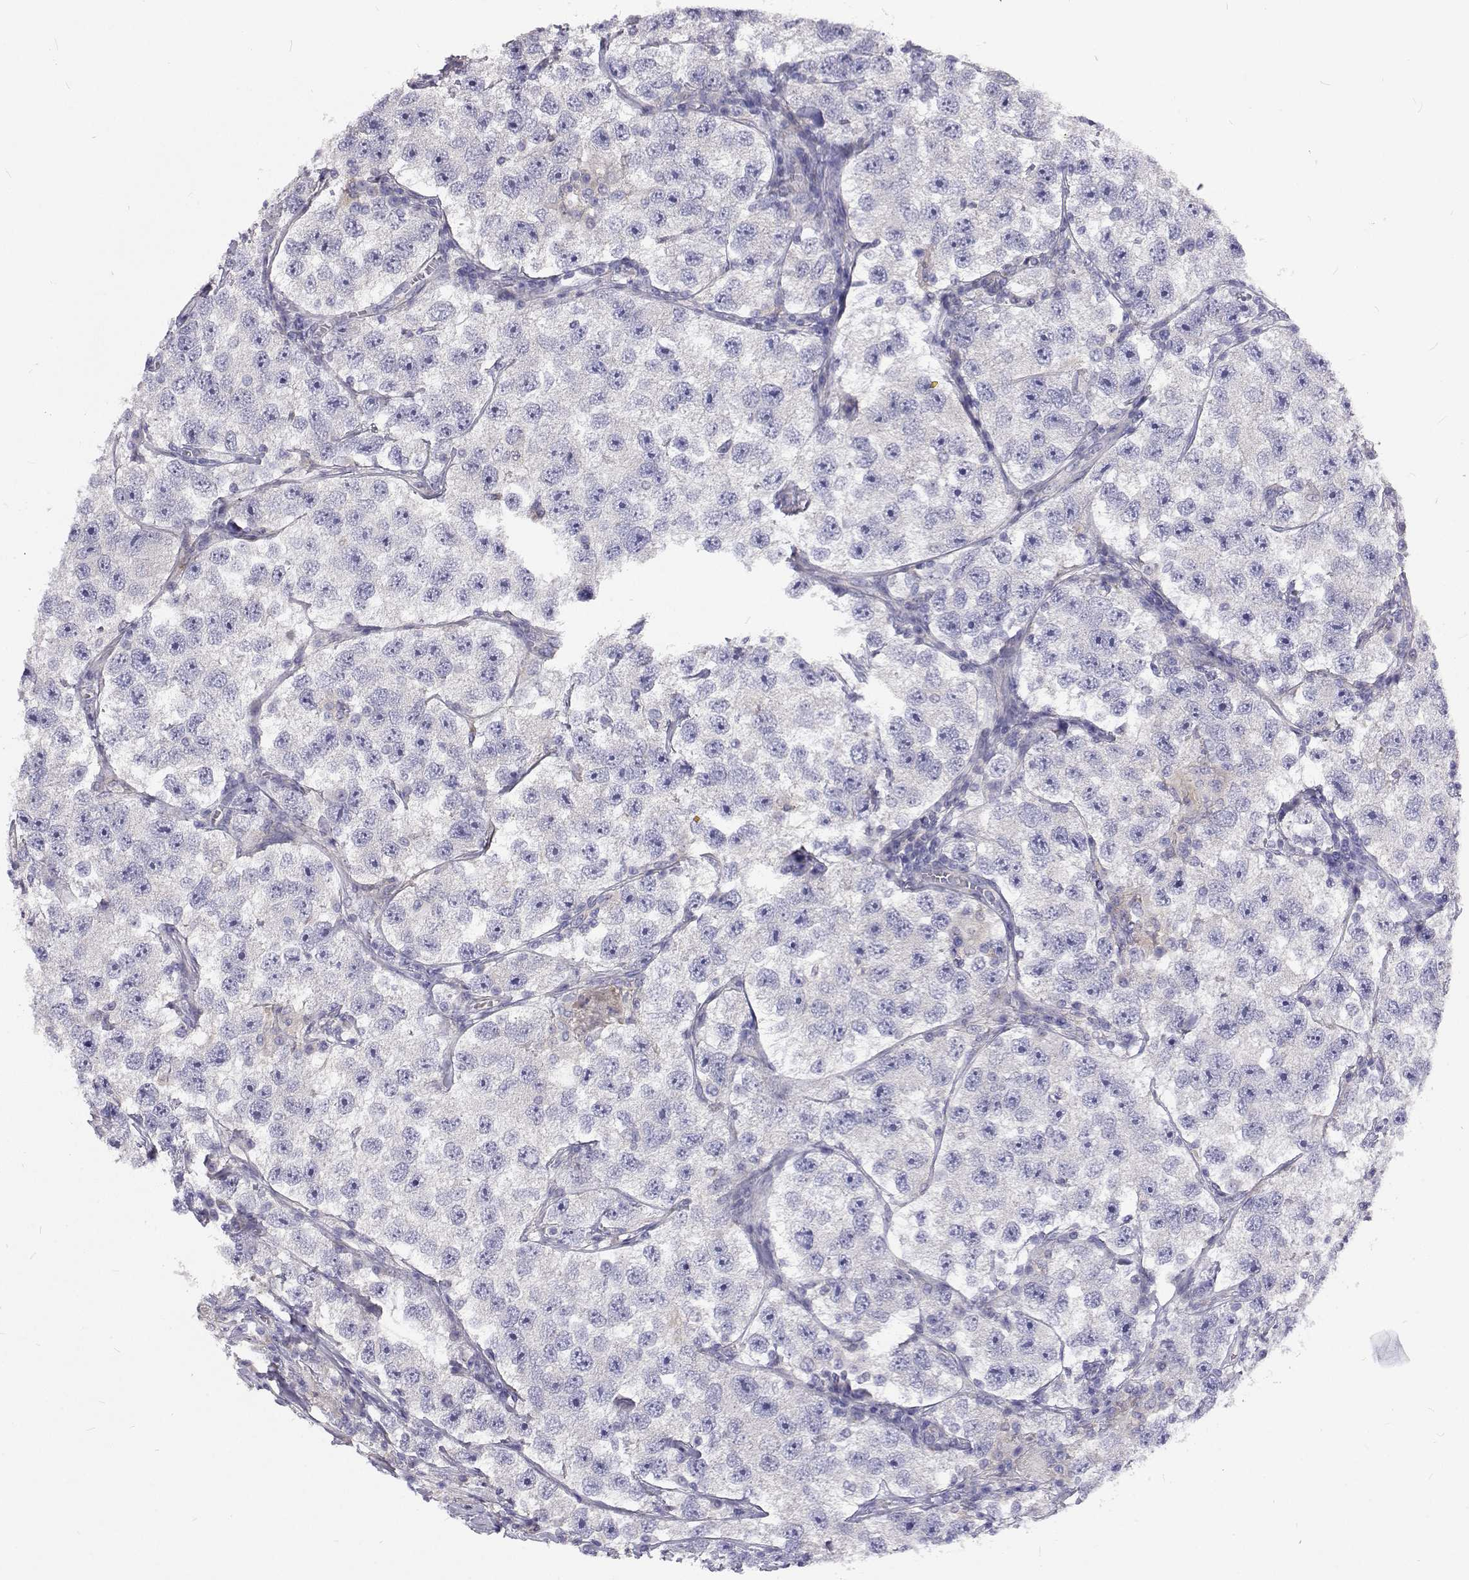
{"staining": {"intensity": "negative", "quantity": "none", "location": "none"}, "tissue": "testis cancer", "cell_type": "Tumor cells", "image_type": "cancer", "snomed": [{"axis": "morphology", "description": "Seminoma, NOS"}, {"axis": "topography", "description": "Testis"}], "caption": "An immunohistochemistry (IHC) photomicrograph of testis cancer is shown. There is no staining in tumor cells of testis cancer. (DAB immunohistochemistry (IHC) visualized using brightfield microscopy, high magnification).", "gene": "LHFPL7", "patient": {"sex": "male", "age": 26}}